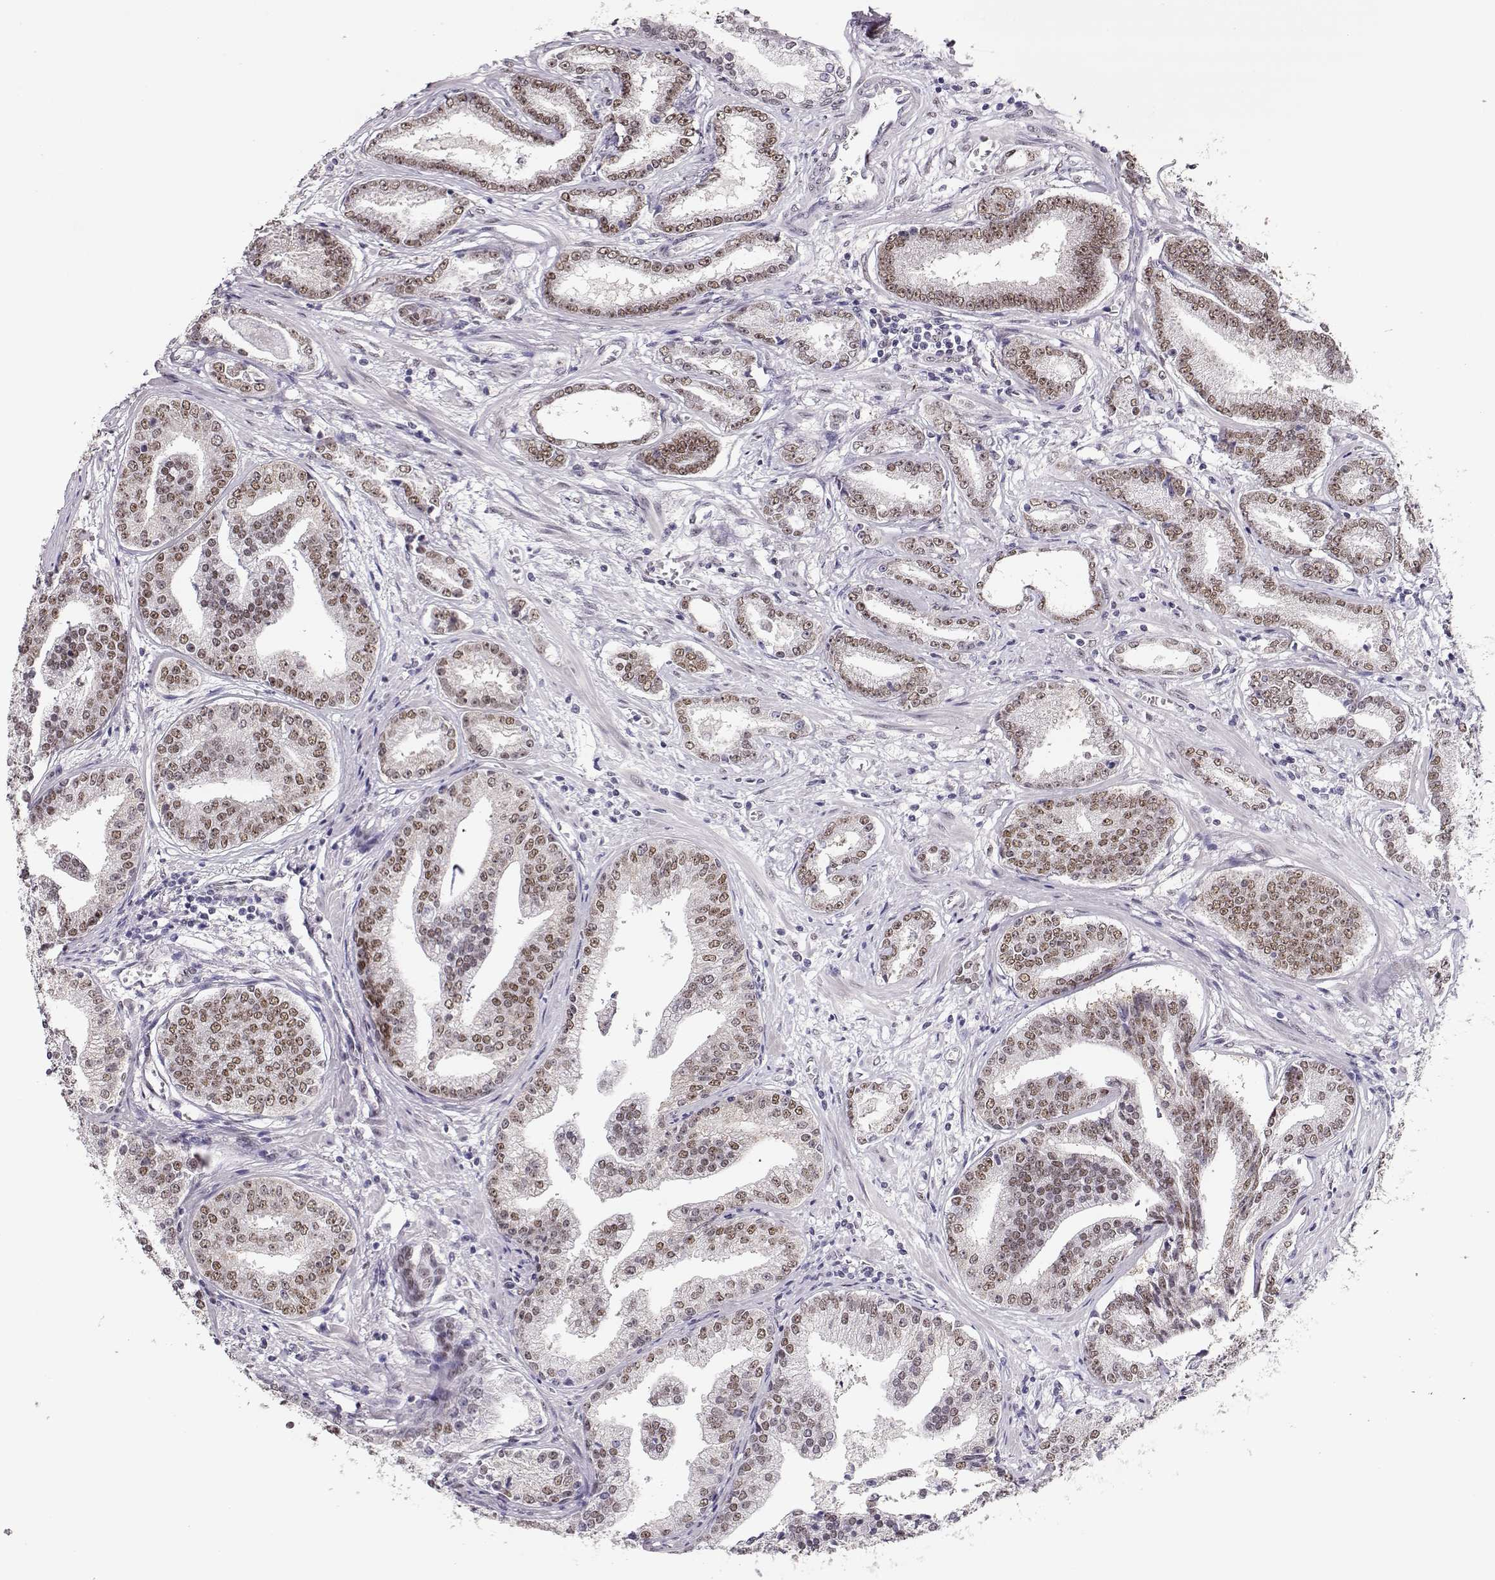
{"staining": {"intensity": "weak", "quantity": ">75%", "location": "nuclear"}, "tissue": "prostate cancer", "cell_type": "Tumor cells", "image_type": "cancer", "snomed": [{"axis": "morphology", "description": "Adenocarcinoma, NOS"}, {"axis": "topography", "description": "Prostate"}], "caption": "This photomicrograph exhibits IHC staining of prostate cancer, with low weak nuclear staining in approximately >75% of tumor cells.", "gene": "POLI", "patient": {"sex": "male", "age": 64}}